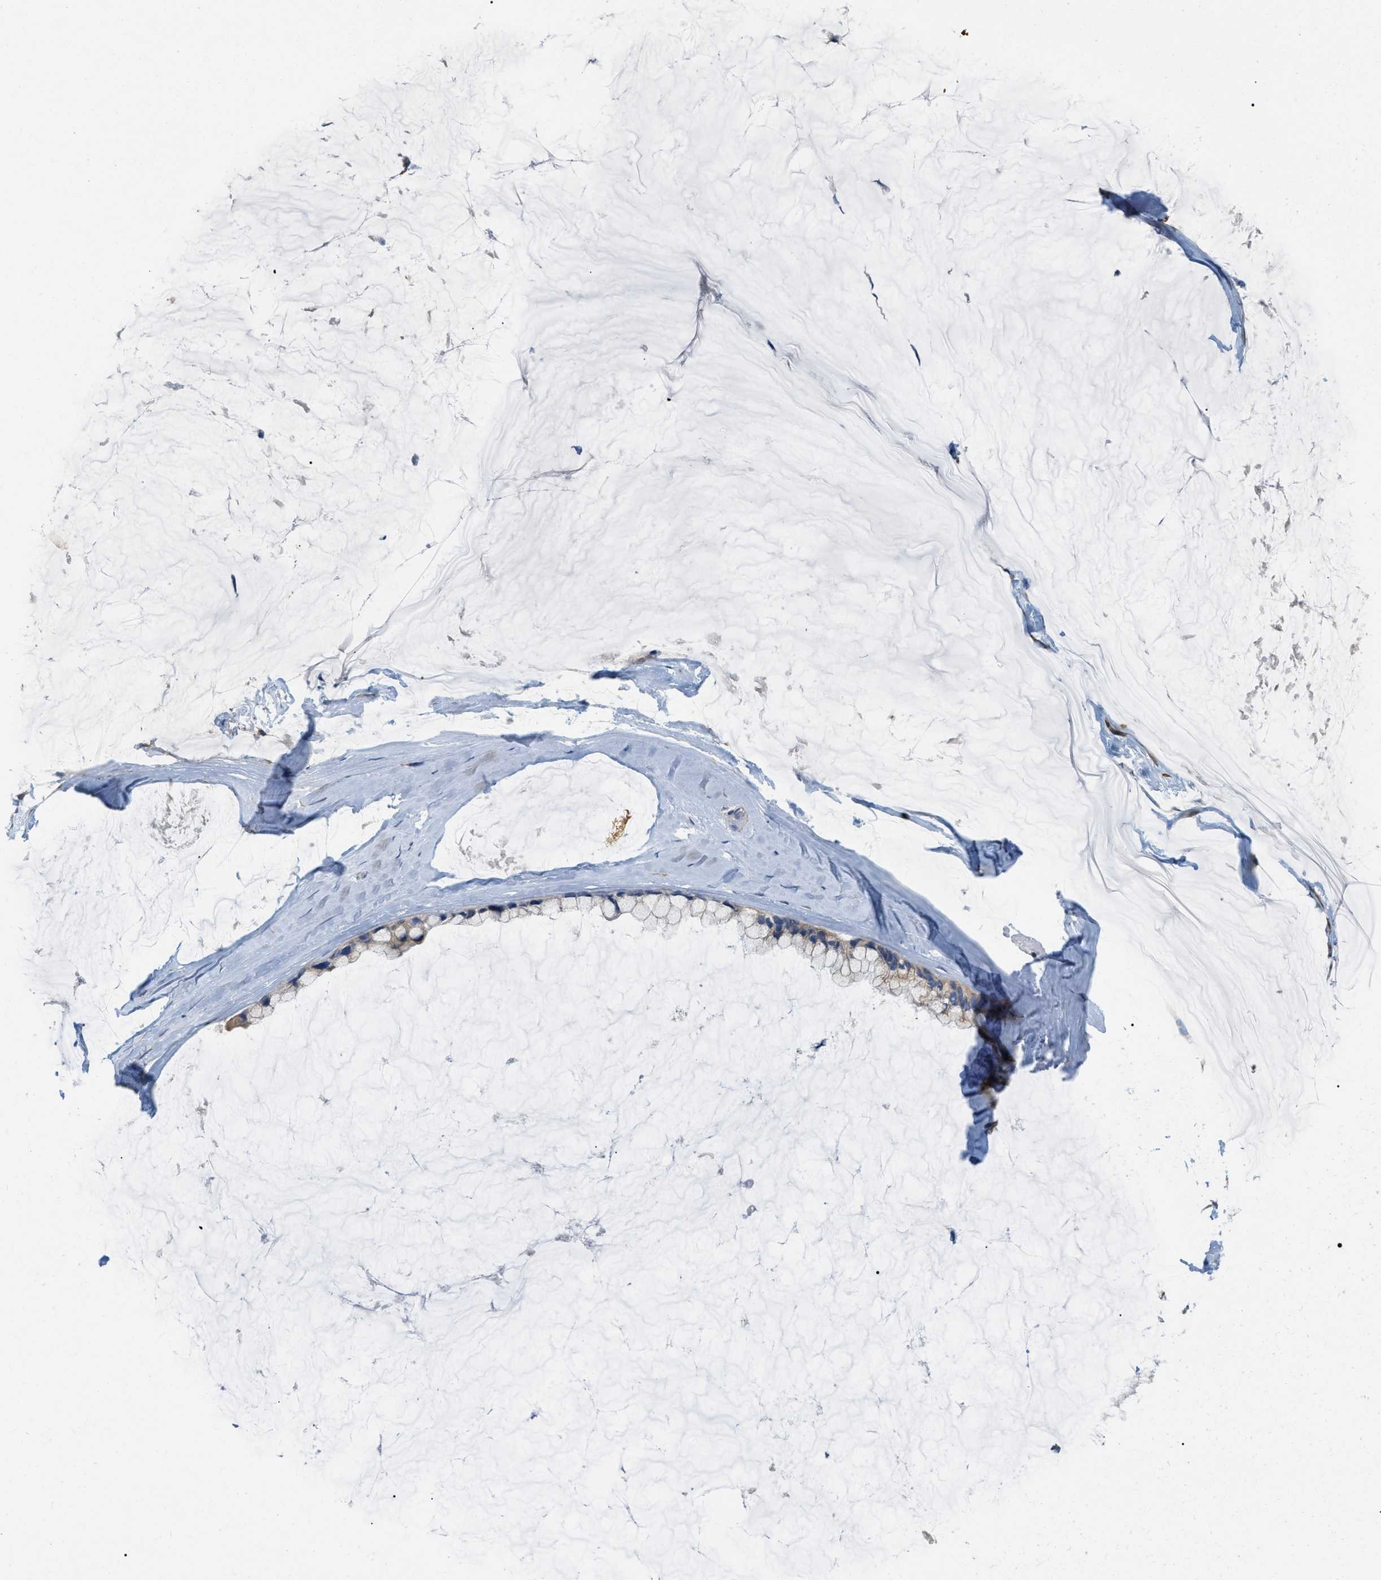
{"staining": {"intensity": "weak", "quantity": "25%-75%", "location": "cytoplasmic/membranous"}, "tissue": "ovarian cancer", "cell_type": "Tumor cells", "image_type": "cancer", "snomed": [{"axis": "morphology", "description": "Cystadenocarcinoma, mucinous, NOS"}, {"axis": "topography", "description": "Ovary"}], "caption": "Protein expression analysis of human ovarian mucinous cystadenocarcinoma reveals weak cytoplasmic/membranous positivity in about 25%-75% of tumor cells.", "gene": "DHX58", "patient": {"sex": "female", "age": 39}}